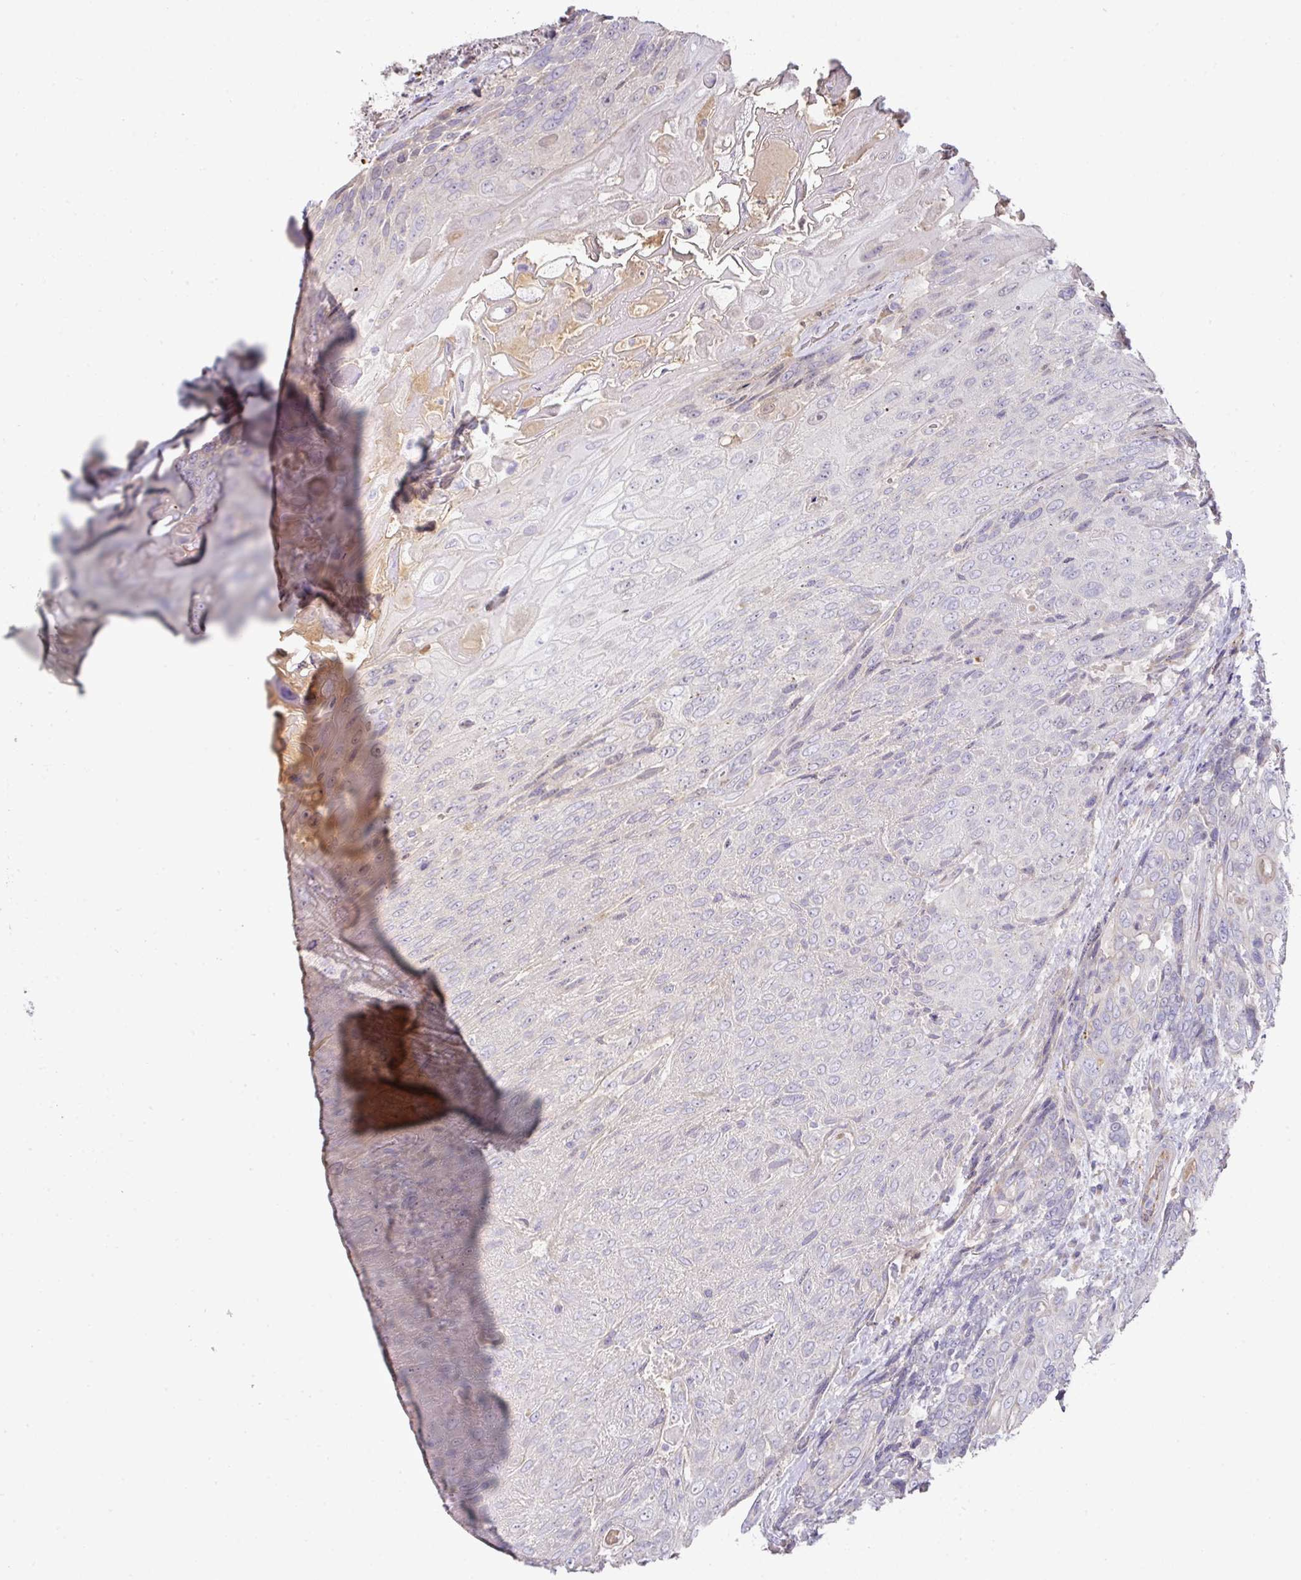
{"staining": {"intensity": "negative", "quantity": "none", "location": "none"}, "tissue": "urothelial cancer", "cell_type": "Tumor cells", "image_type": "cancer", "snomed": [{"axis": "morphology", "description": "Urothelial carcinoma, High grade"}, {"axis": "topography", "description": "Urinary bladder"}], "caption": "An immunohistochemistry photomicrograph of high-grade urothelial carcinoma is shown. There is no staining in tumor cells of high-grade urothelial carcinoma. (DAB IHC with hematoxylin counter stain).", "gene": "TARM1", "patient": {"sex": "female", "age": 70}}